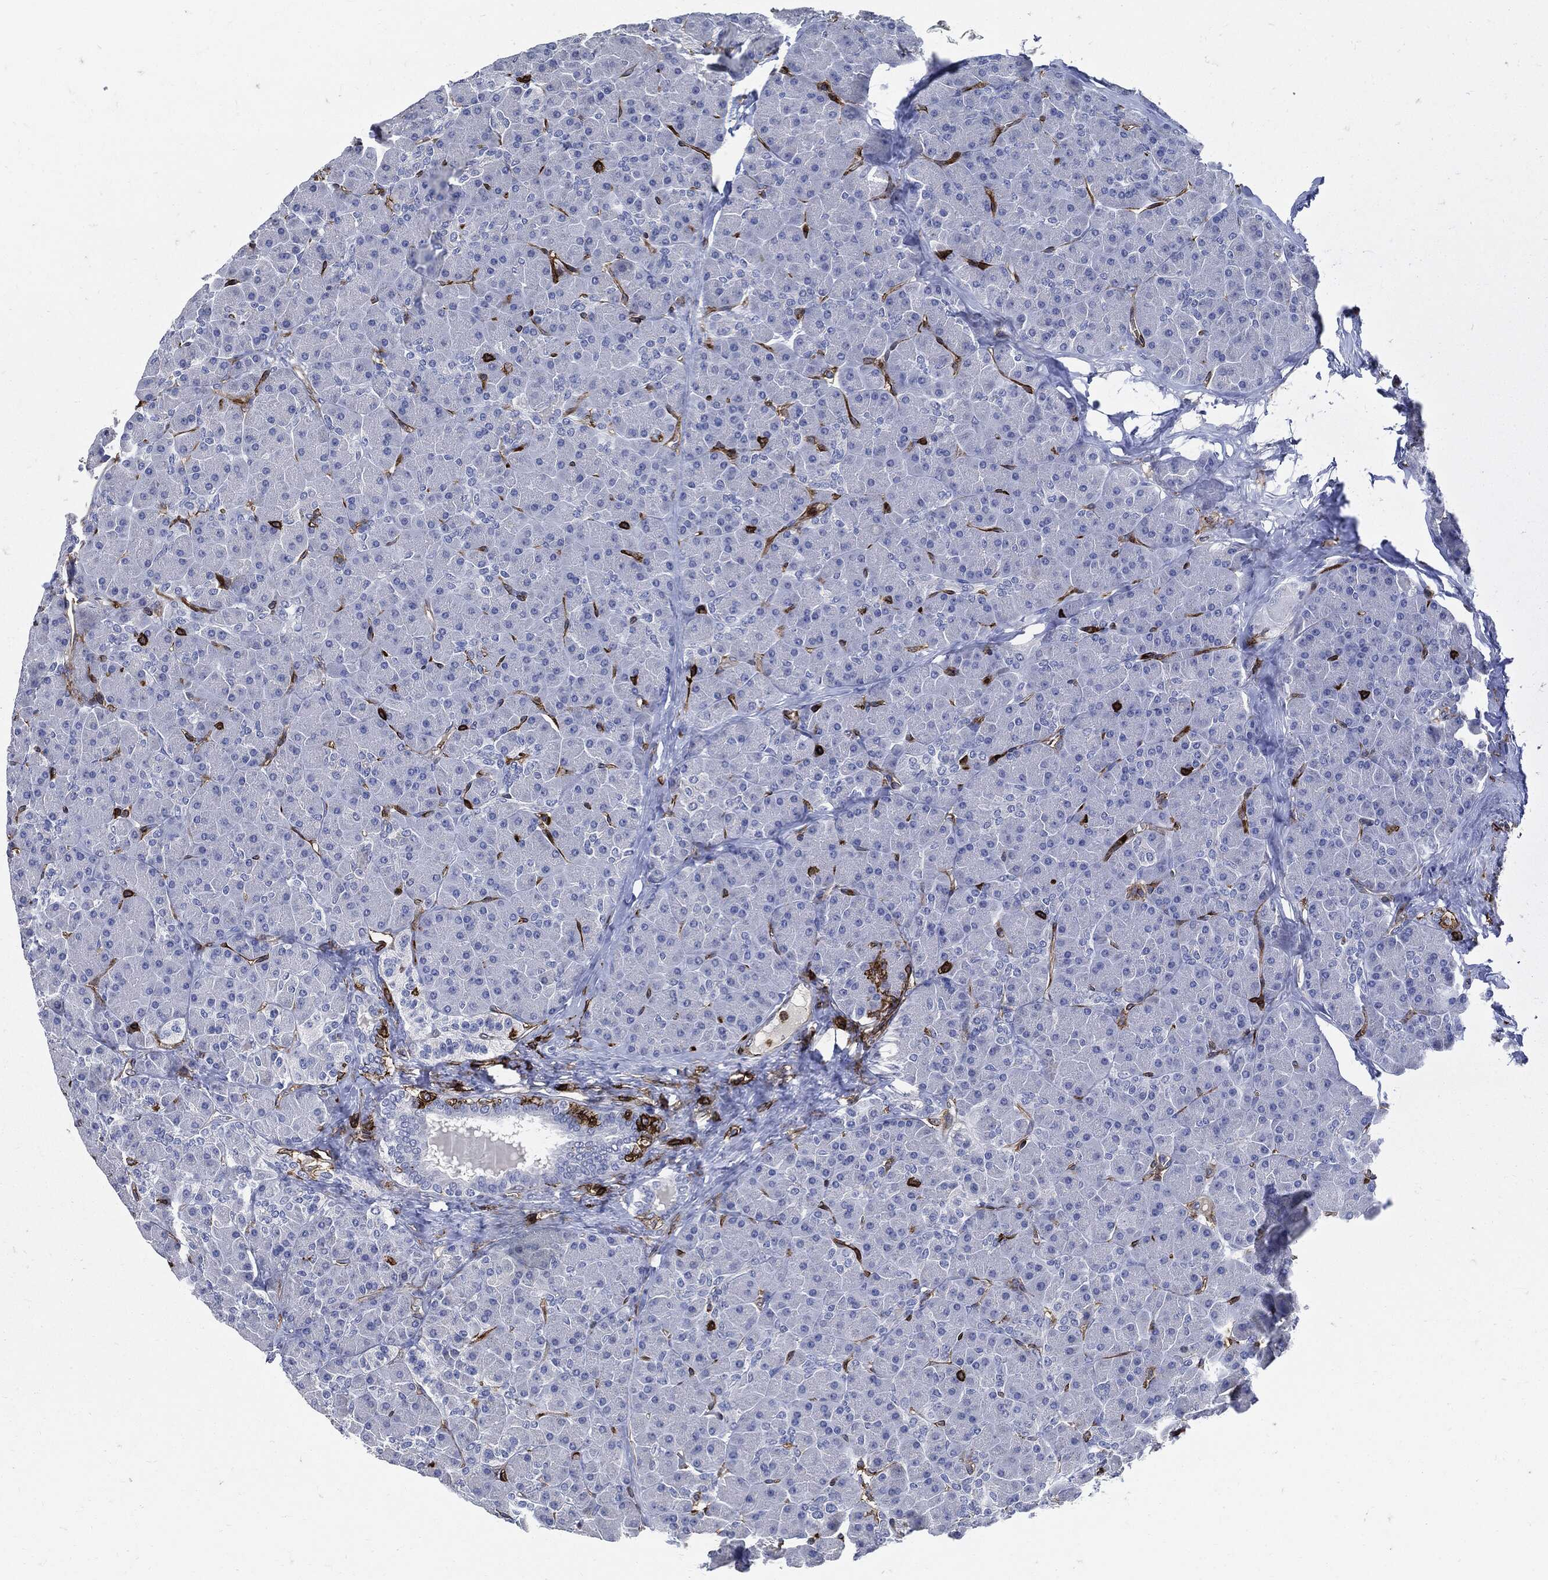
{"staining": {"intensity": "negative", "quantity": "none", "location": "none"}, "tissue": "pancreas", "cell_type": "Exocrine glandular cells", "image_type": "normal", "snomed": [{"axis": "morphology", "description": "Normal tissue, NOS"}, {"axis": "topography", "description": "Pancreas"}], "caption": "This is an immunohistochemistry micrograph of unremarkable human pancreas. There is no positivity in exocrine glandular cells.", "gene": "PTPRC", "patient": {"sex": "female", "age": 44}}